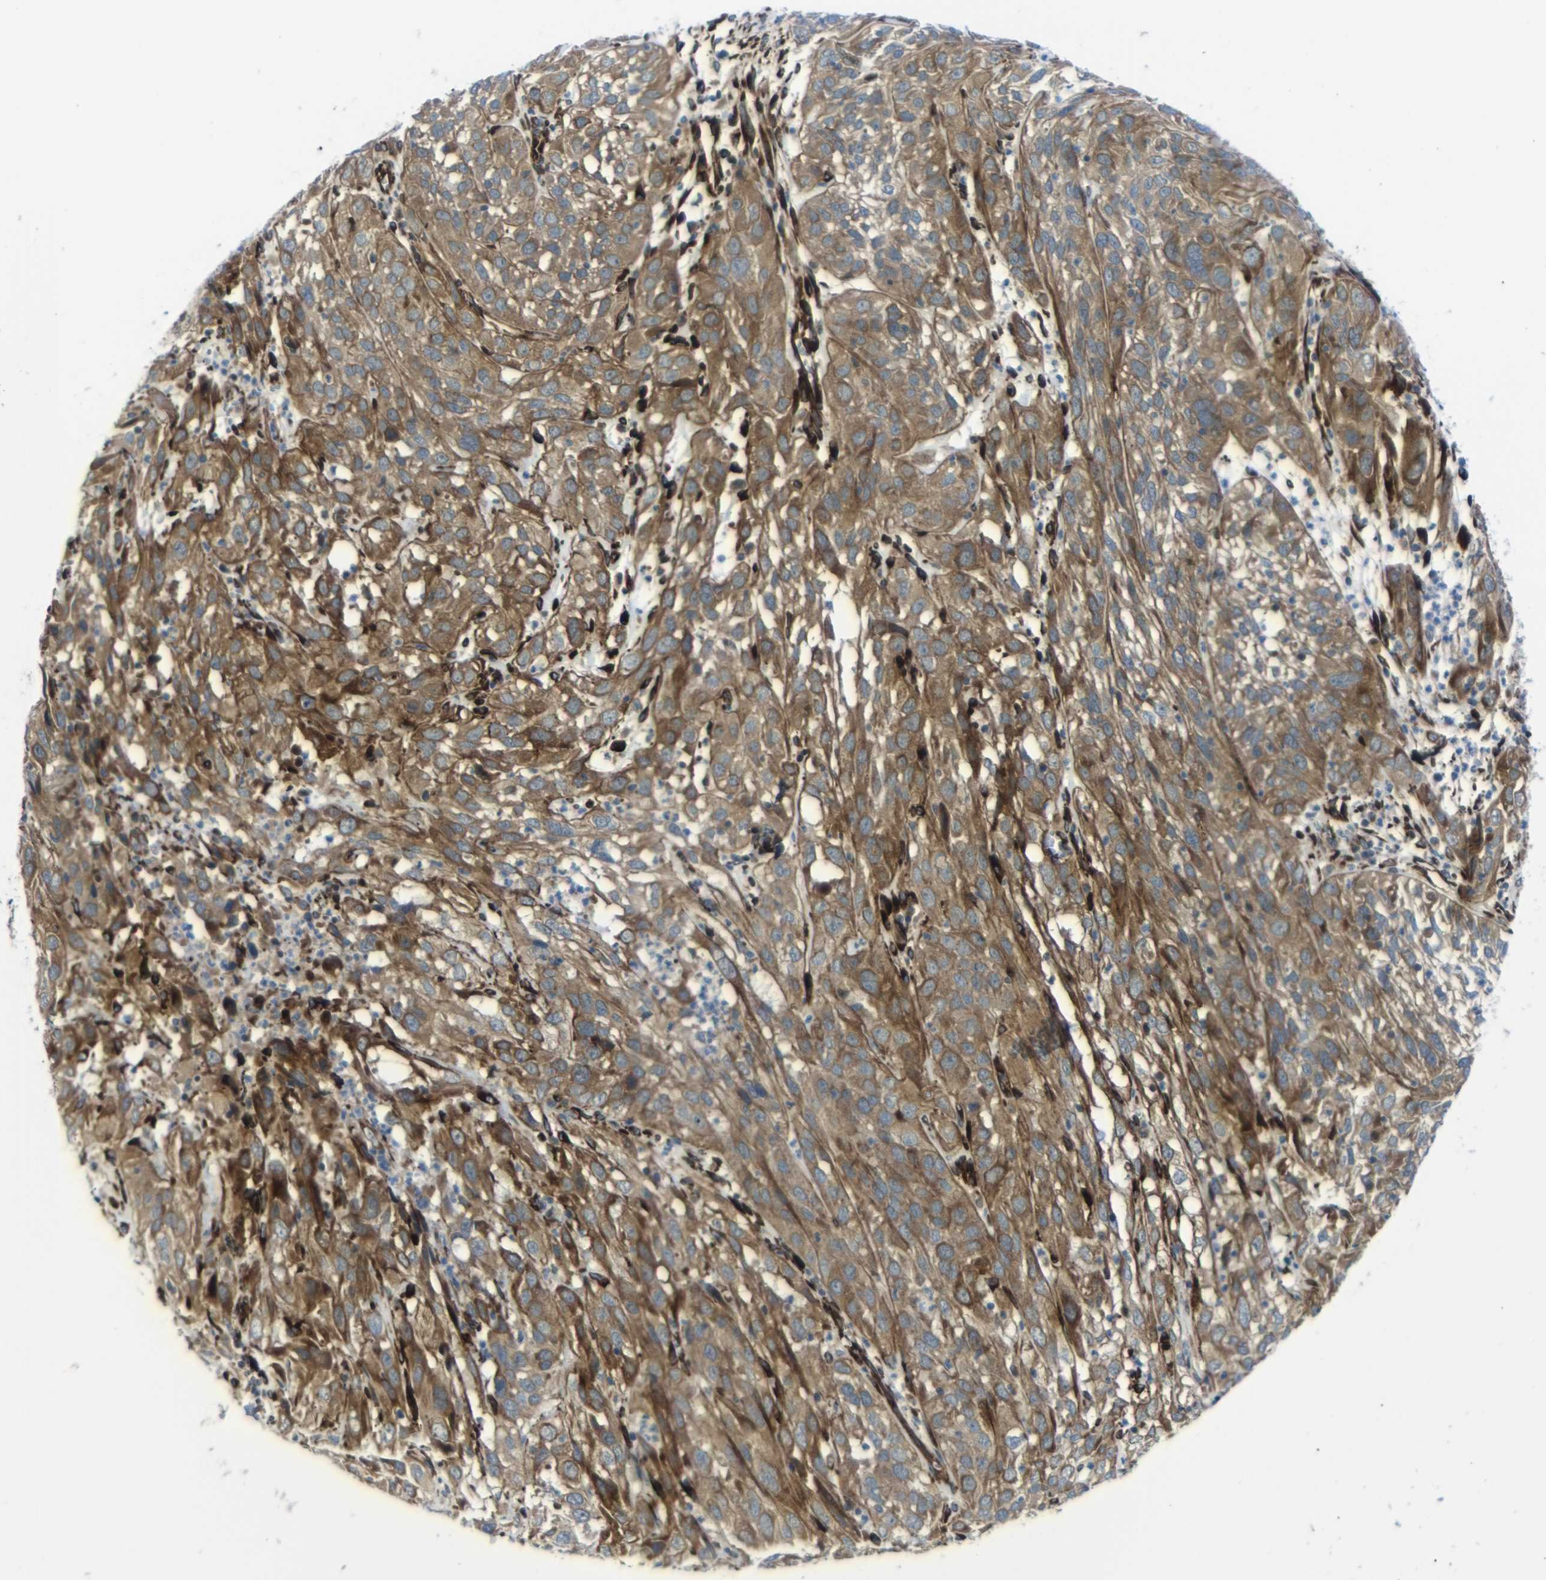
{"staining": {"intensity": "moderate", "quantity": ">75%", "location": "cytoplasmic/membranous"}, "tissue": "cervical cancer", "cell_type": "Tumor cells", "image_type": "cancer", "snomed": [{"axis": "morphology", "description": "Squamous cell carcinoma, NOS"}, {"axis": "topography", "description": "Cervix"}], "caption": "Immunohistochemistry image of human cervical squamous cell carcinoma stained for a protein (brown), which reveals medium levels of moderate cytoplasmic/membranous expression in approximately >75% of tumor cells.", "gene": "PARP14", "patient": {"sex": "female", "age": 32}}